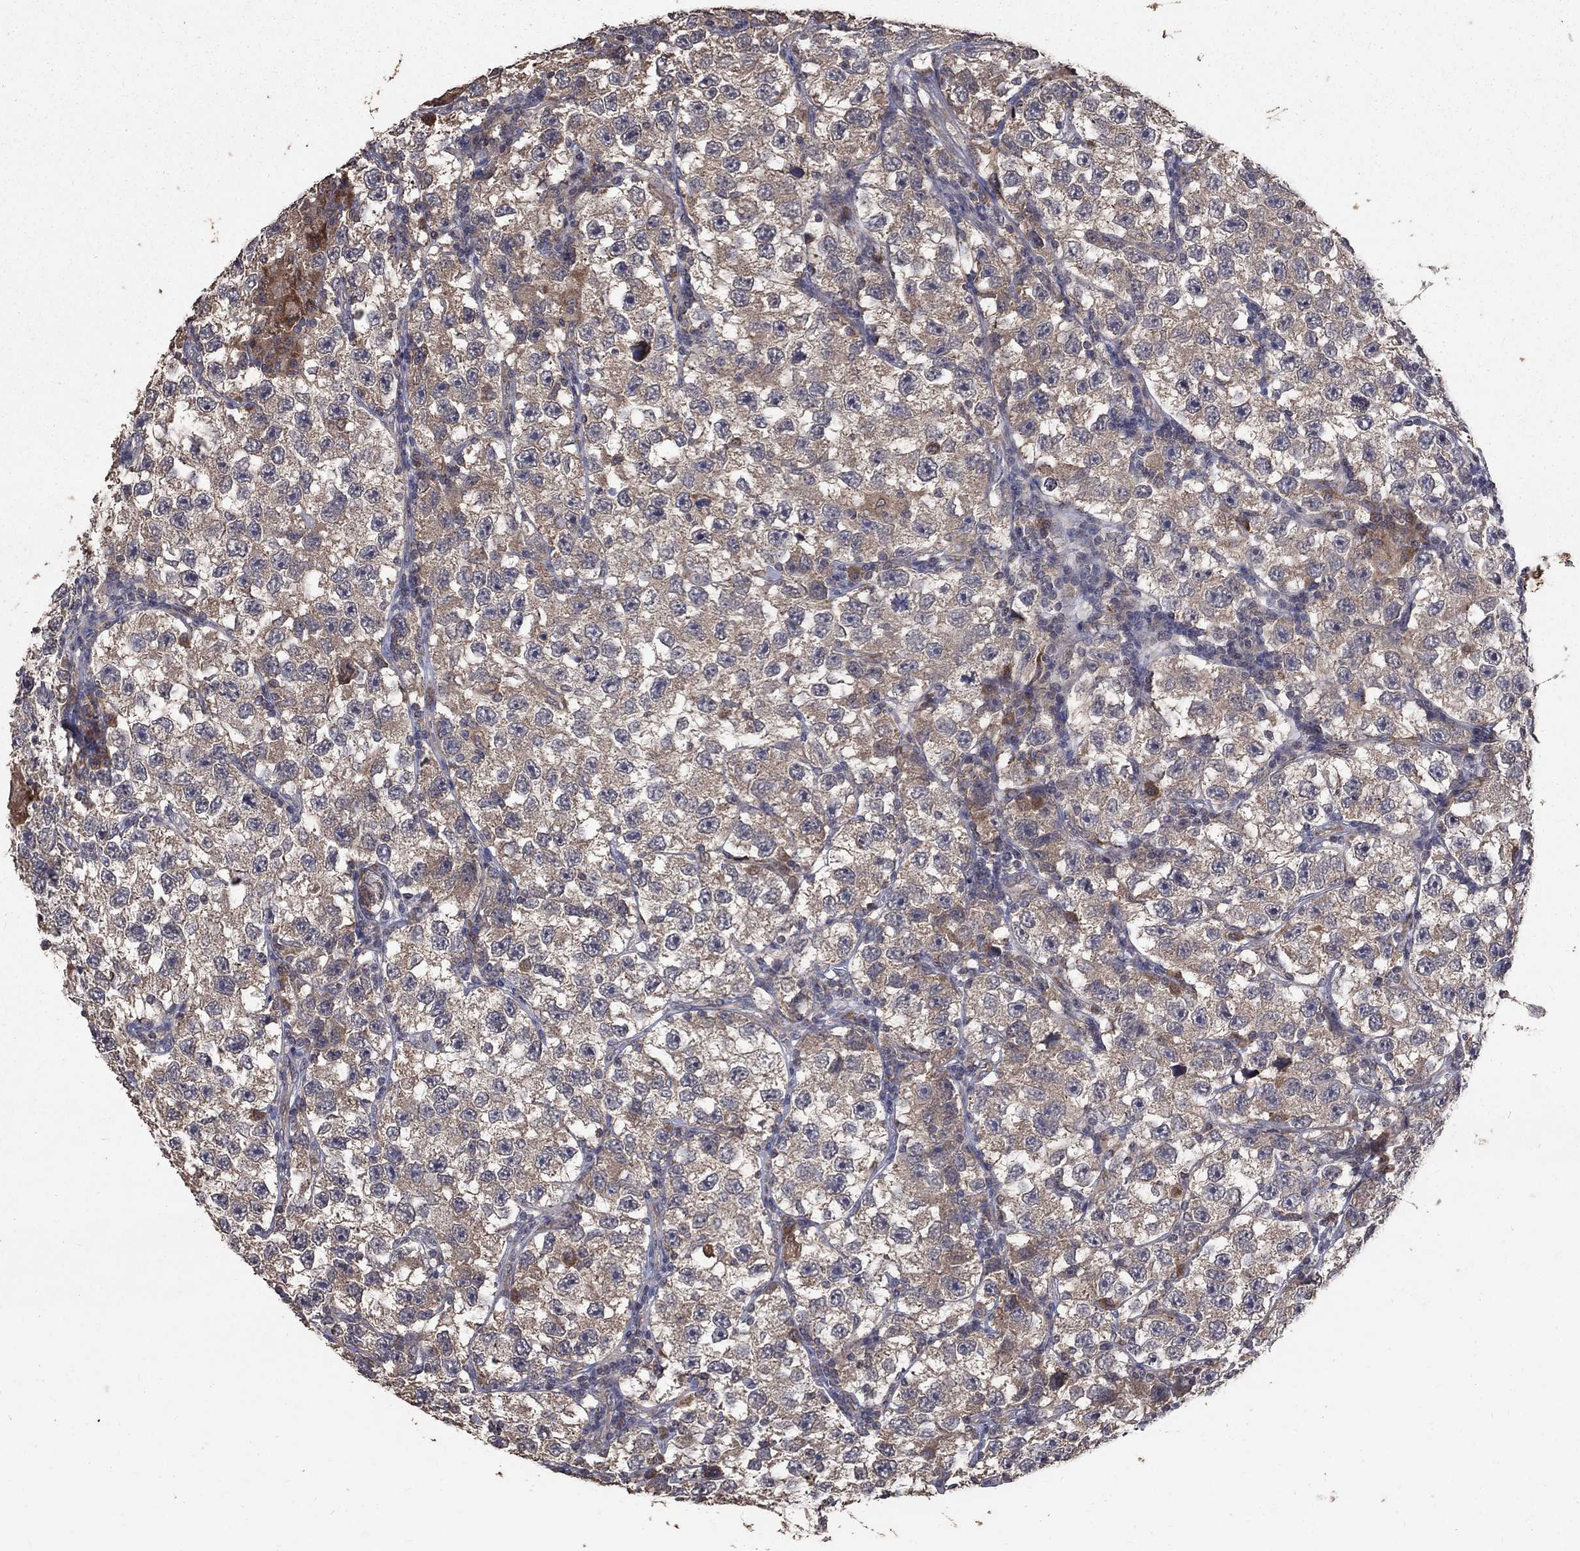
{"staining": {"intensity": "weak", "quantity": "<25%", "location": "cytoplasmic/membranous"}, "tissue": "testis cancer", "cell_type": "Tumor cells", "image_type": "cancer", "snomed": [{"axis": "morphology", "description": "Seminoma, NOS"}, {"axis": "topography", "description": "Testis"}], "caption": "Immunohistochemistry (IHC) micrograph of human testis cancer stained for a protein (brown), which exhibits no positivity in tumor cells.", "gene": "C17orf75", "patient": {"sex": "male", "age": 26}}